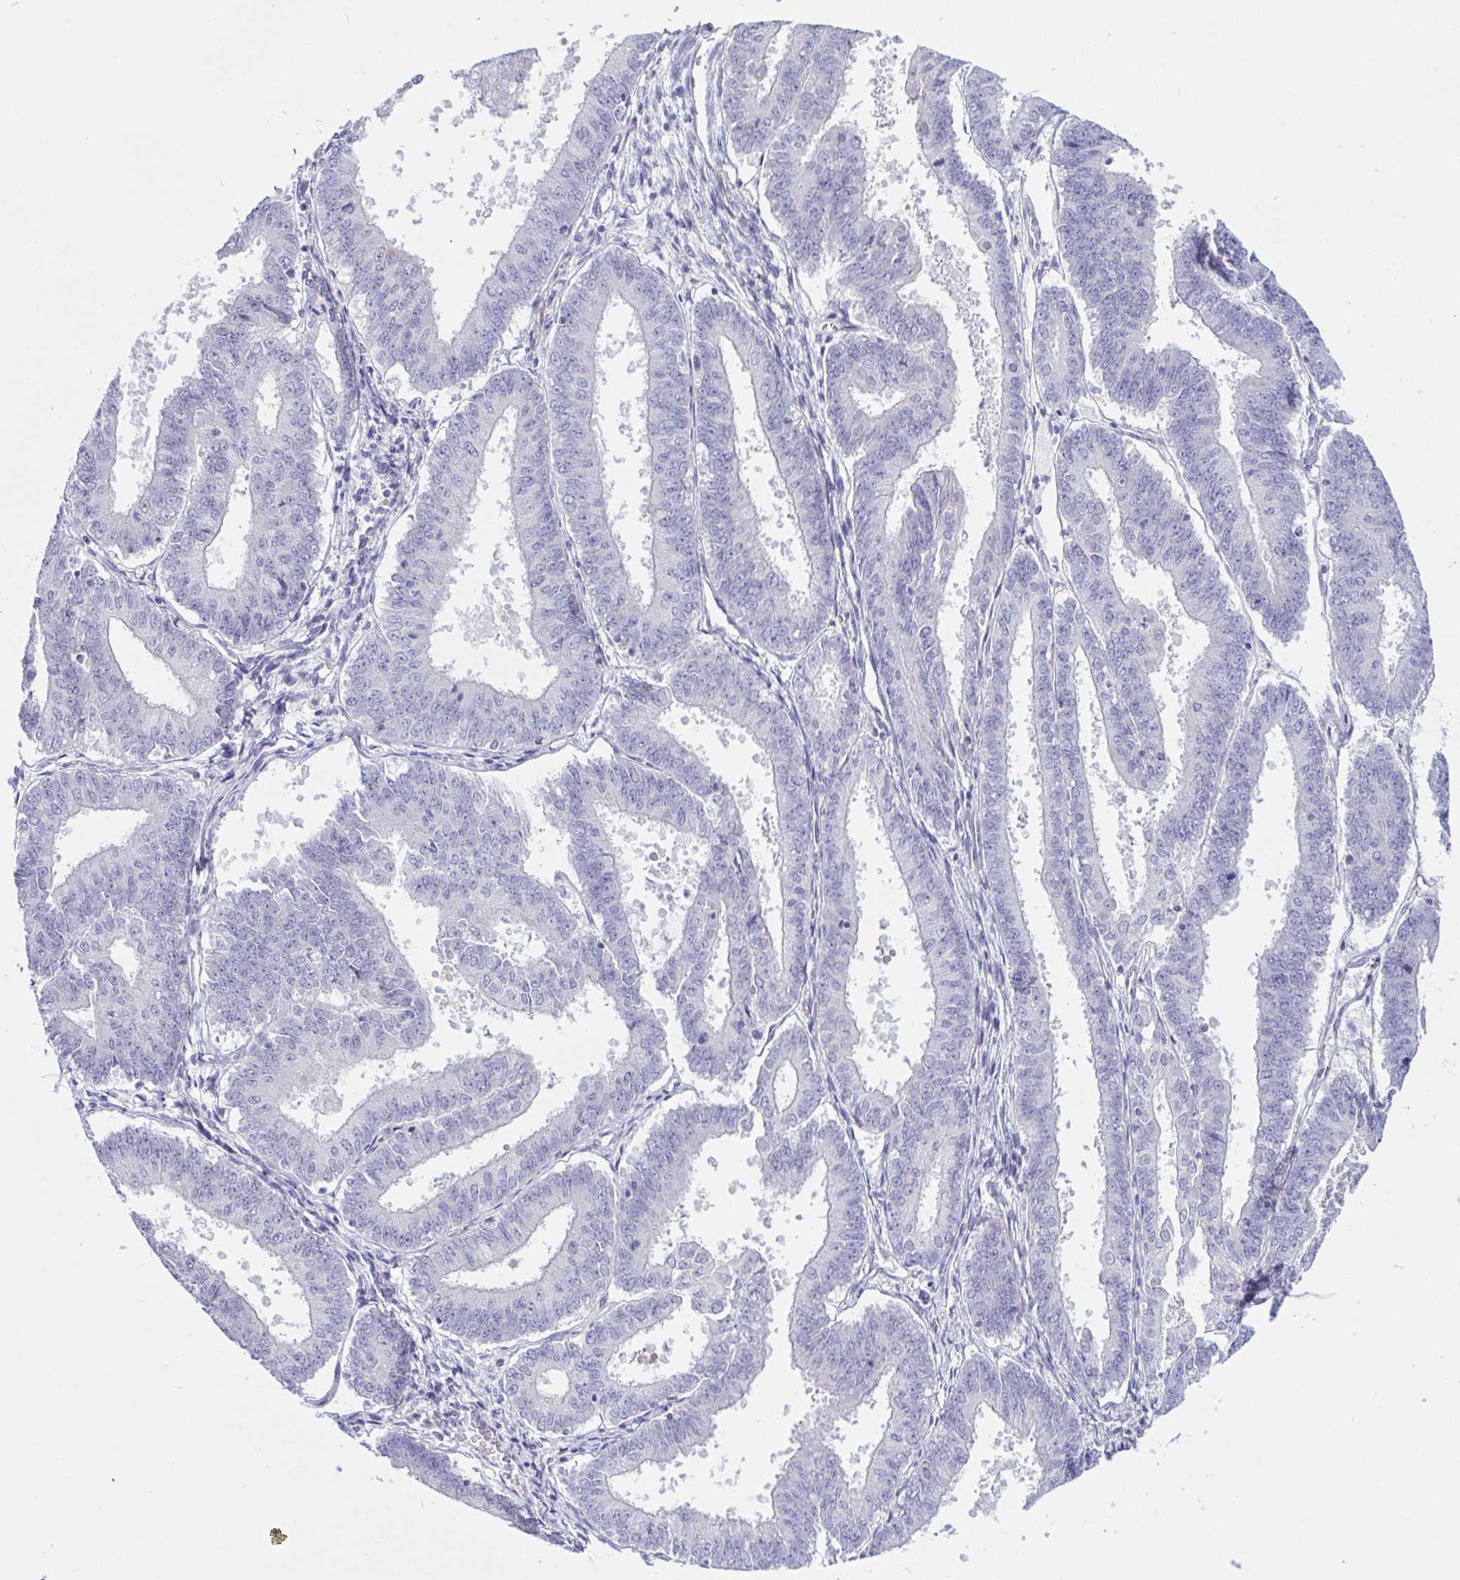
{"staining": {"intensity": "negative", "quantity": "none", "location": "none"}, "tissue": "endometrial cancer", "cell_type": "Tumor cells", "image_type": "cancer", "snomed": [{"axis": "morphology", "description": "Adenocarcinoma, NOS"}, {"axis": "topography", "description": "Endometrium"}], "caption": "DAB immunohistochemical staining of endometrial cancer (adenocarcinoma) shows no significant staining in tumor cells.", "gene": "TANK", "patient": {"sex": "female", "age": 73}}